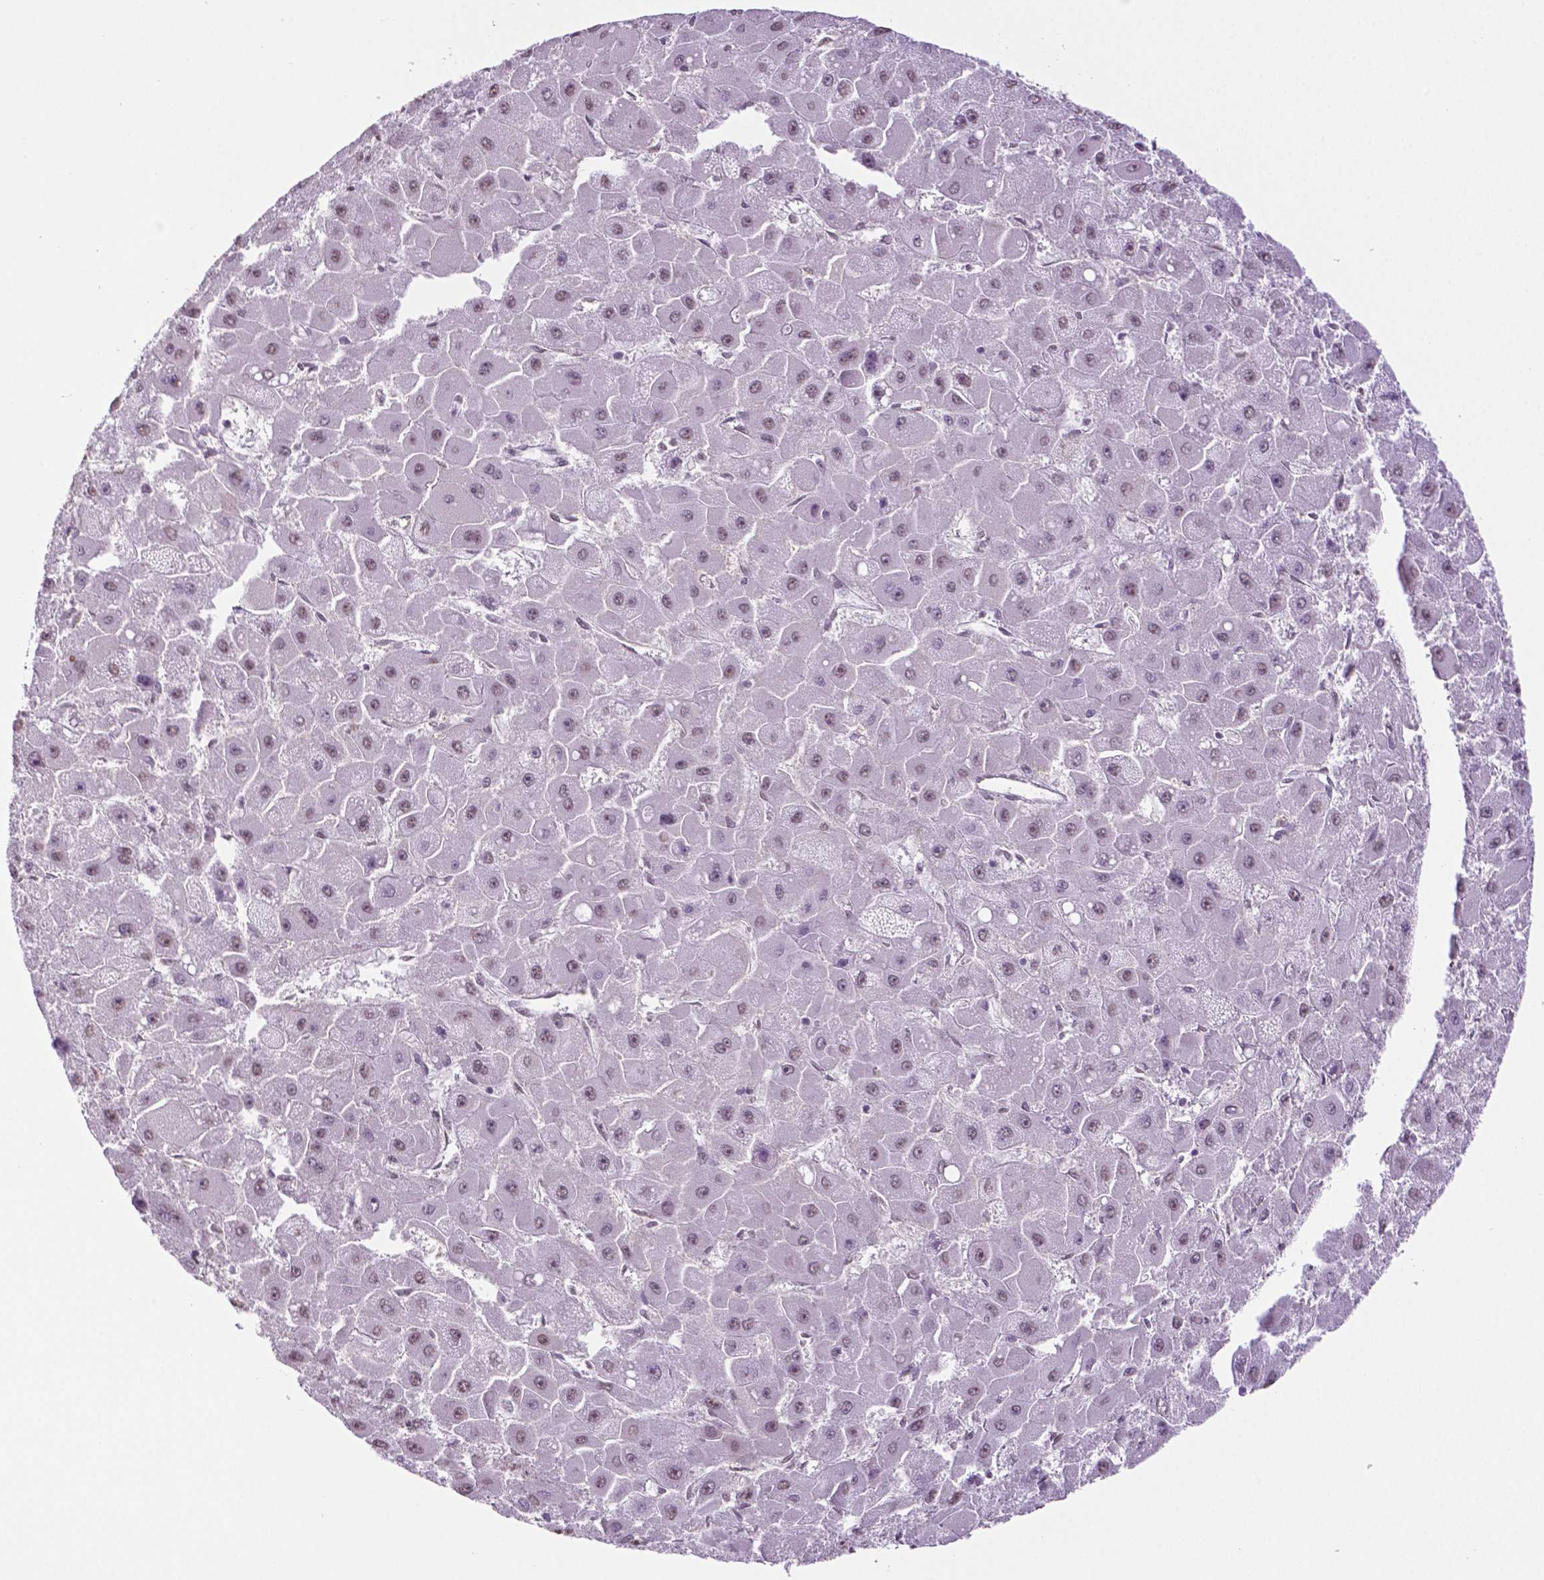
{"staining": {"intensity": "weak", "quantity": "25%-75%", "location": "nuclear"}, "tissue": "liver cancer", "cell_type": "Tumor cells", "image_type": "cancer", "snomed": [{"axis": "morphology", "description": "Carcinoma, Hepatocellular, NOS"}, {"axis": "topography", "description": "Liver"}], "caption": "Liver cancer (hepatocellular carcinoma) stained with DAB IHC displays low levels of weak nuclear staining in approximately 25%-75% of tumor cells.", "gene": "IGF2BP1", "patient": {"sex": "female", "age": 25}}